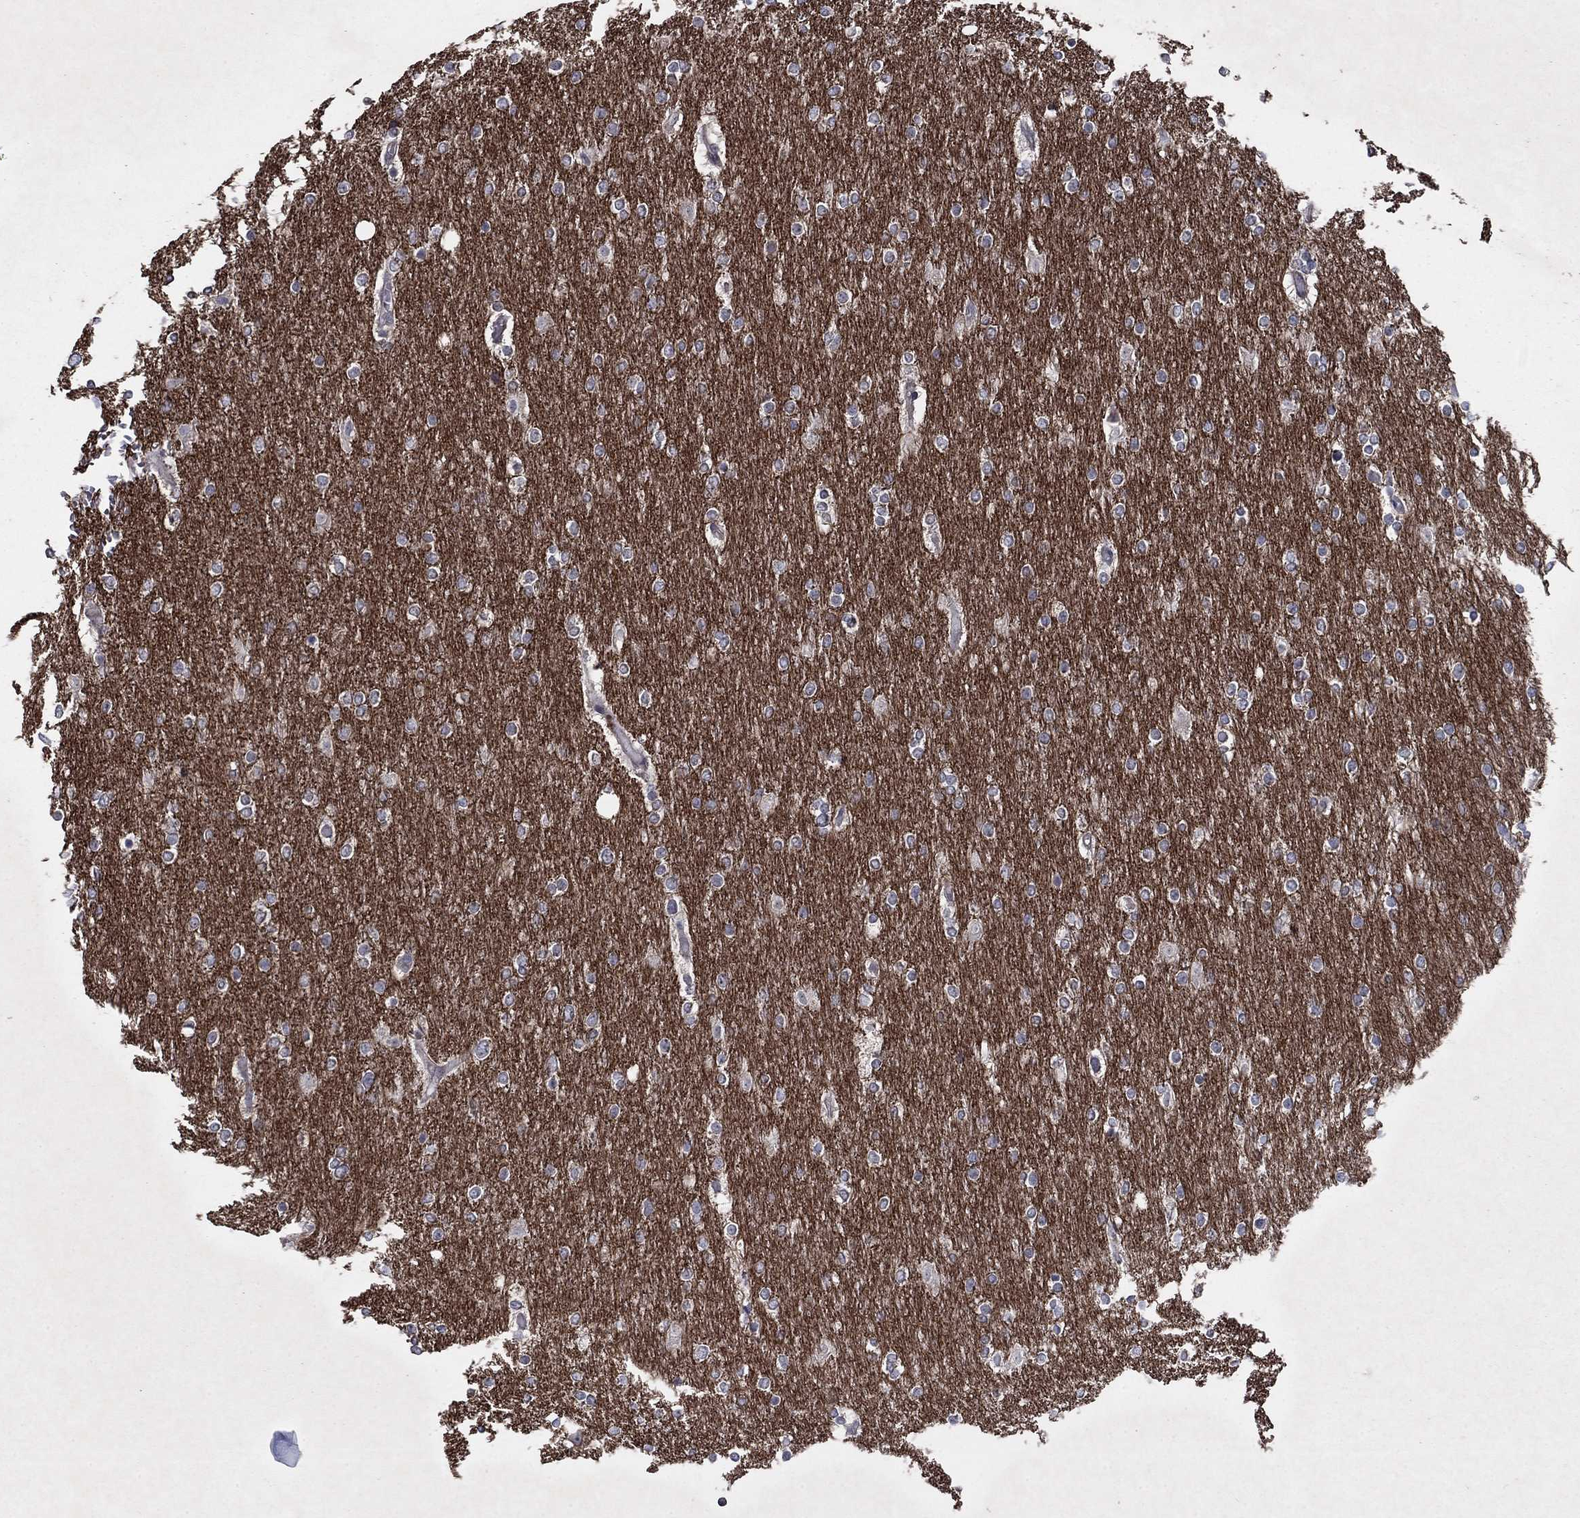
{"staining": {"intensity": "negative", "quantity": "none", "location": "none"}, "tissue": "glioma", "cell_type": "Tumor cells", "image_type": "cancer", "snomed": [{"axis": "morphology", "description": "Glioma, malignant, High grade"}, {"axis": "topography", "description": "Brain"}], "caption": "An image of human glioma is negative for staining in tumor cells.", "gene": "NCEH1", "patient": {"sex": "female", "age": 61}}